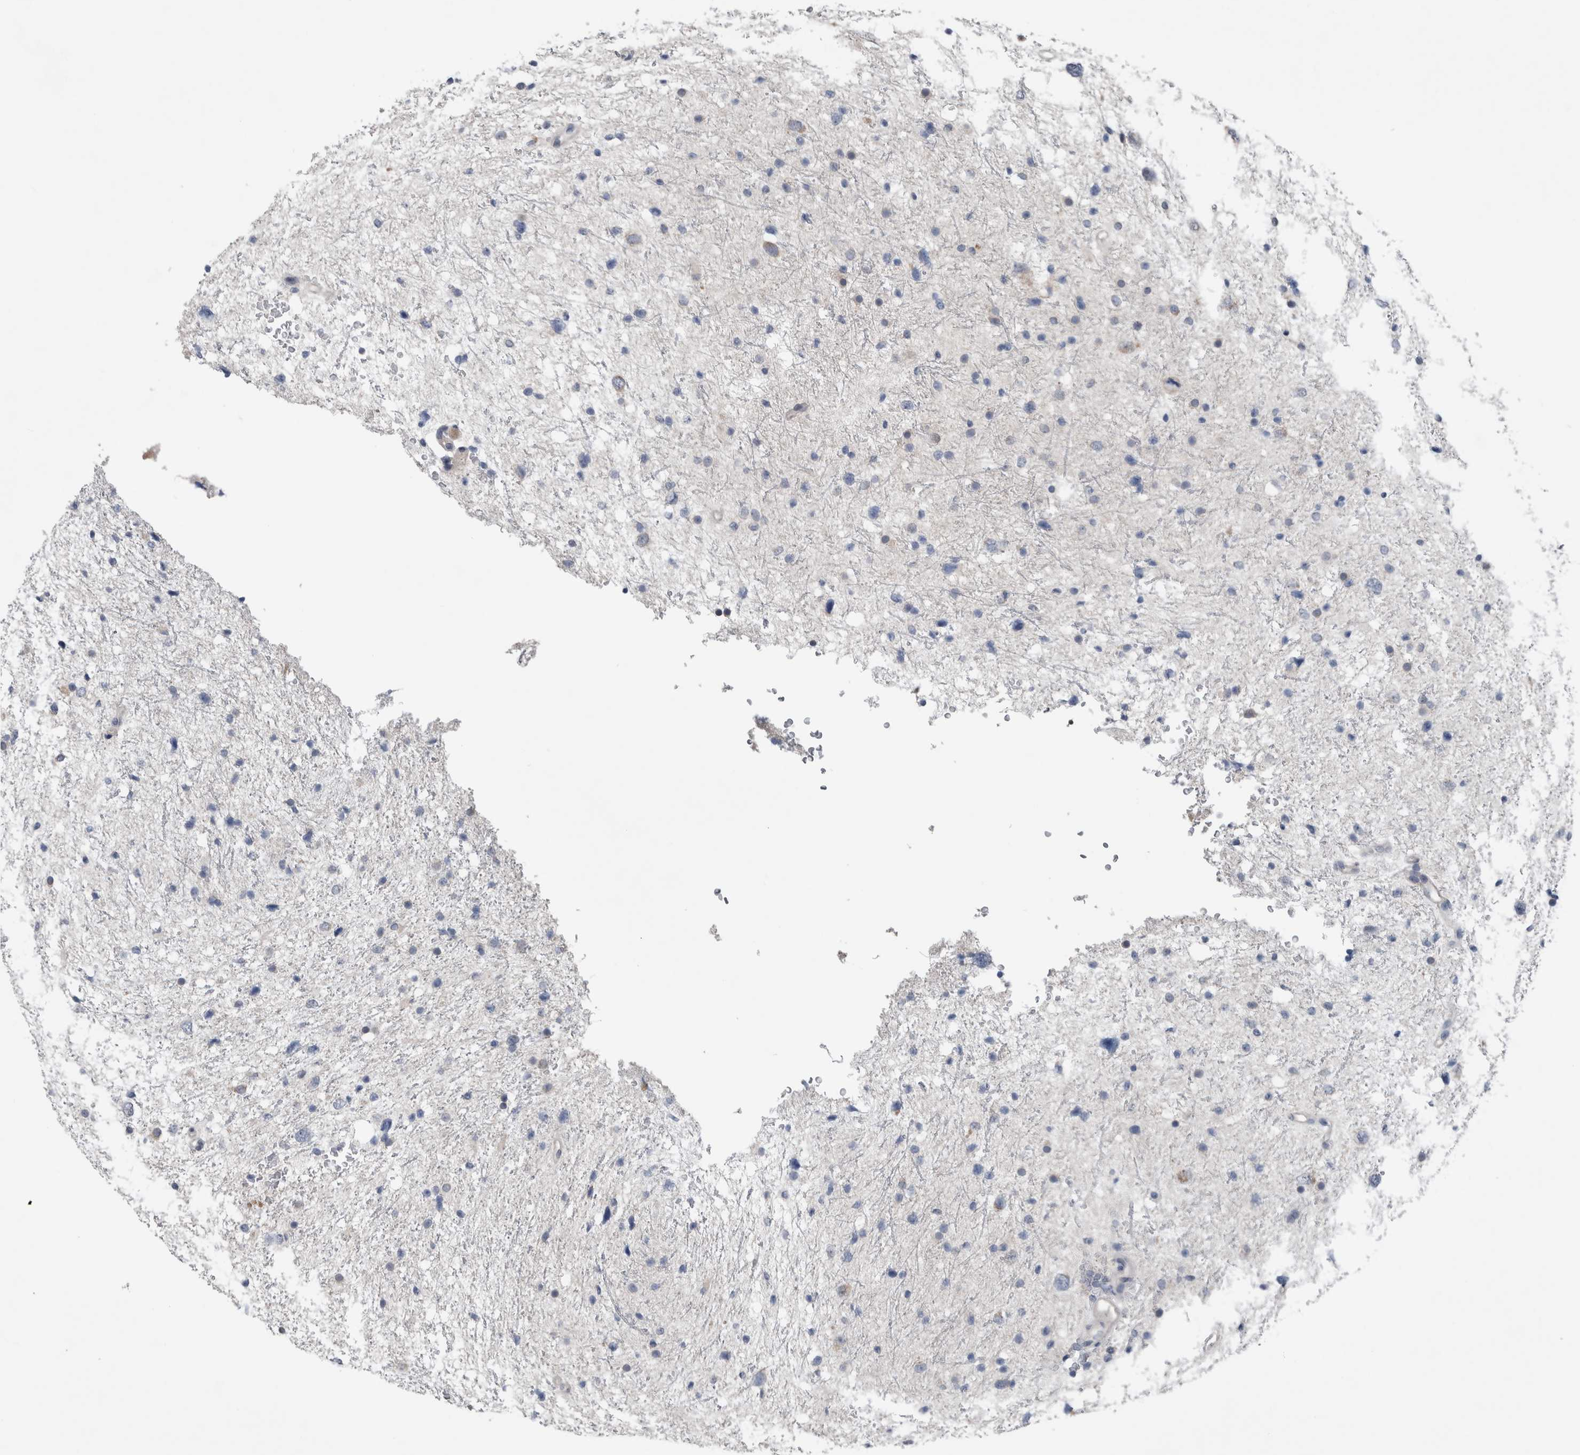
{"staining": {"intensity": "negative", "quantity": "none", "location": "none"}, "tissue": "glioma", "cell_type": "Tumor cells", "image_type": "cancer", "snomed": [{"axis": "morphology", "description": "Glioma, malignant, Low grade"}, {"axis": "topography", "description": "Brain"}], "caption": "This photomicrograph is of glioma stained with IHC to label a protein in brown with the nuclei are counter-stained blue. There is no staining in tumor cells.", "gene": "CRNN", "patient": {"sex": "female", "age": 37}}